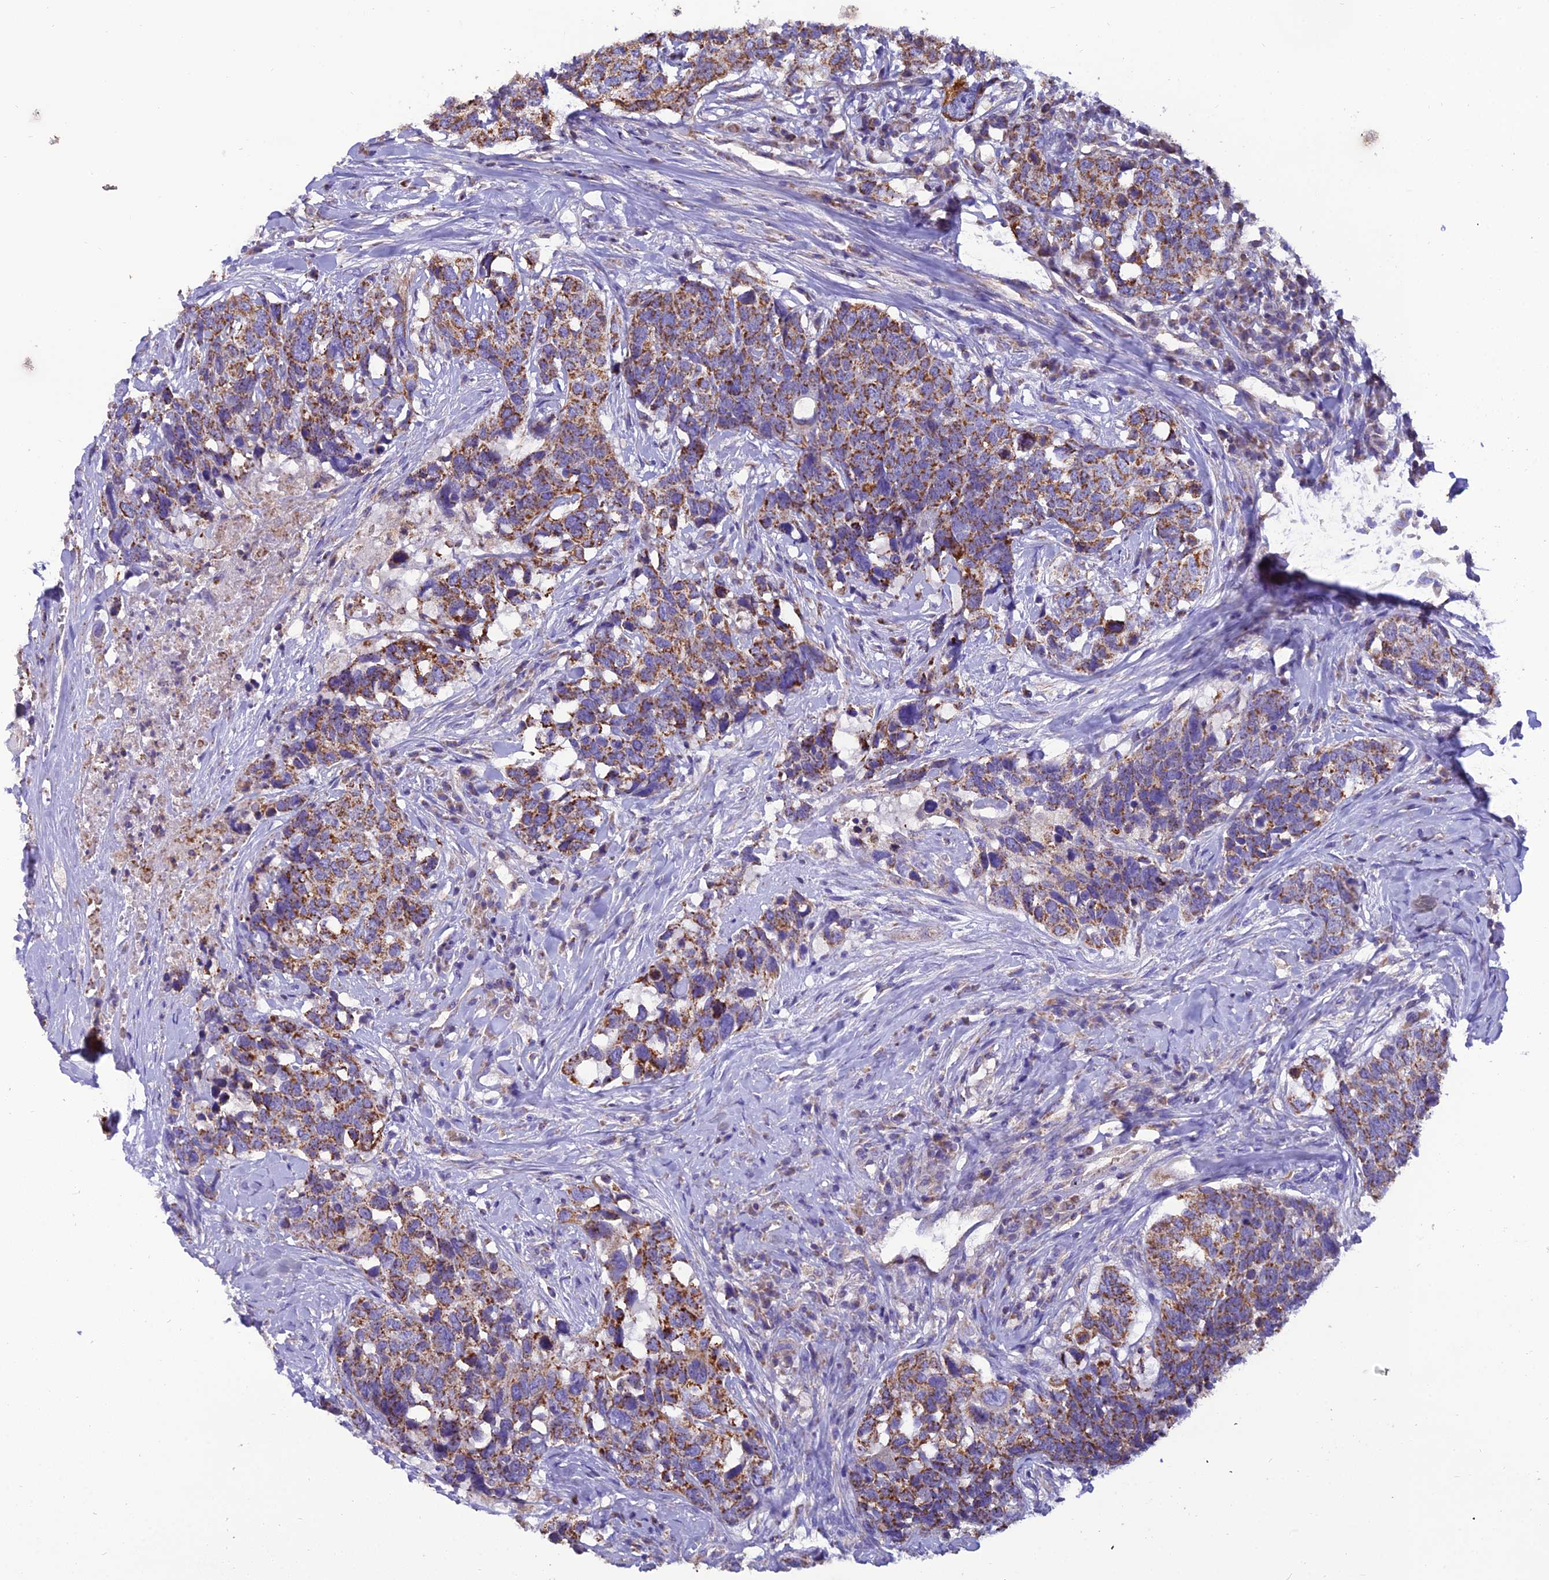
{"staining": {"intensity": "moderate", "quantity": ">75%", "location": "cytoplasmic/membranous"}, "tissue": "head and neck cancer", "cell_type": "Tumor cells", "image_type": "cancer", "snomed": [{"axis": "morphology", "description": "Squamous cell carcinoma, NOS"}, {"axis": "topography", "description": "Head-Neck"}], "caption": "DAB immunohistochemical staining of squamous cell carcinoma (head and neck) exhibits moderate cytoplasmic/membranous protein staining in about >75% of tumor cells.", "gene": "GPD1", "patient": {"sex": "male", "age": 66}}